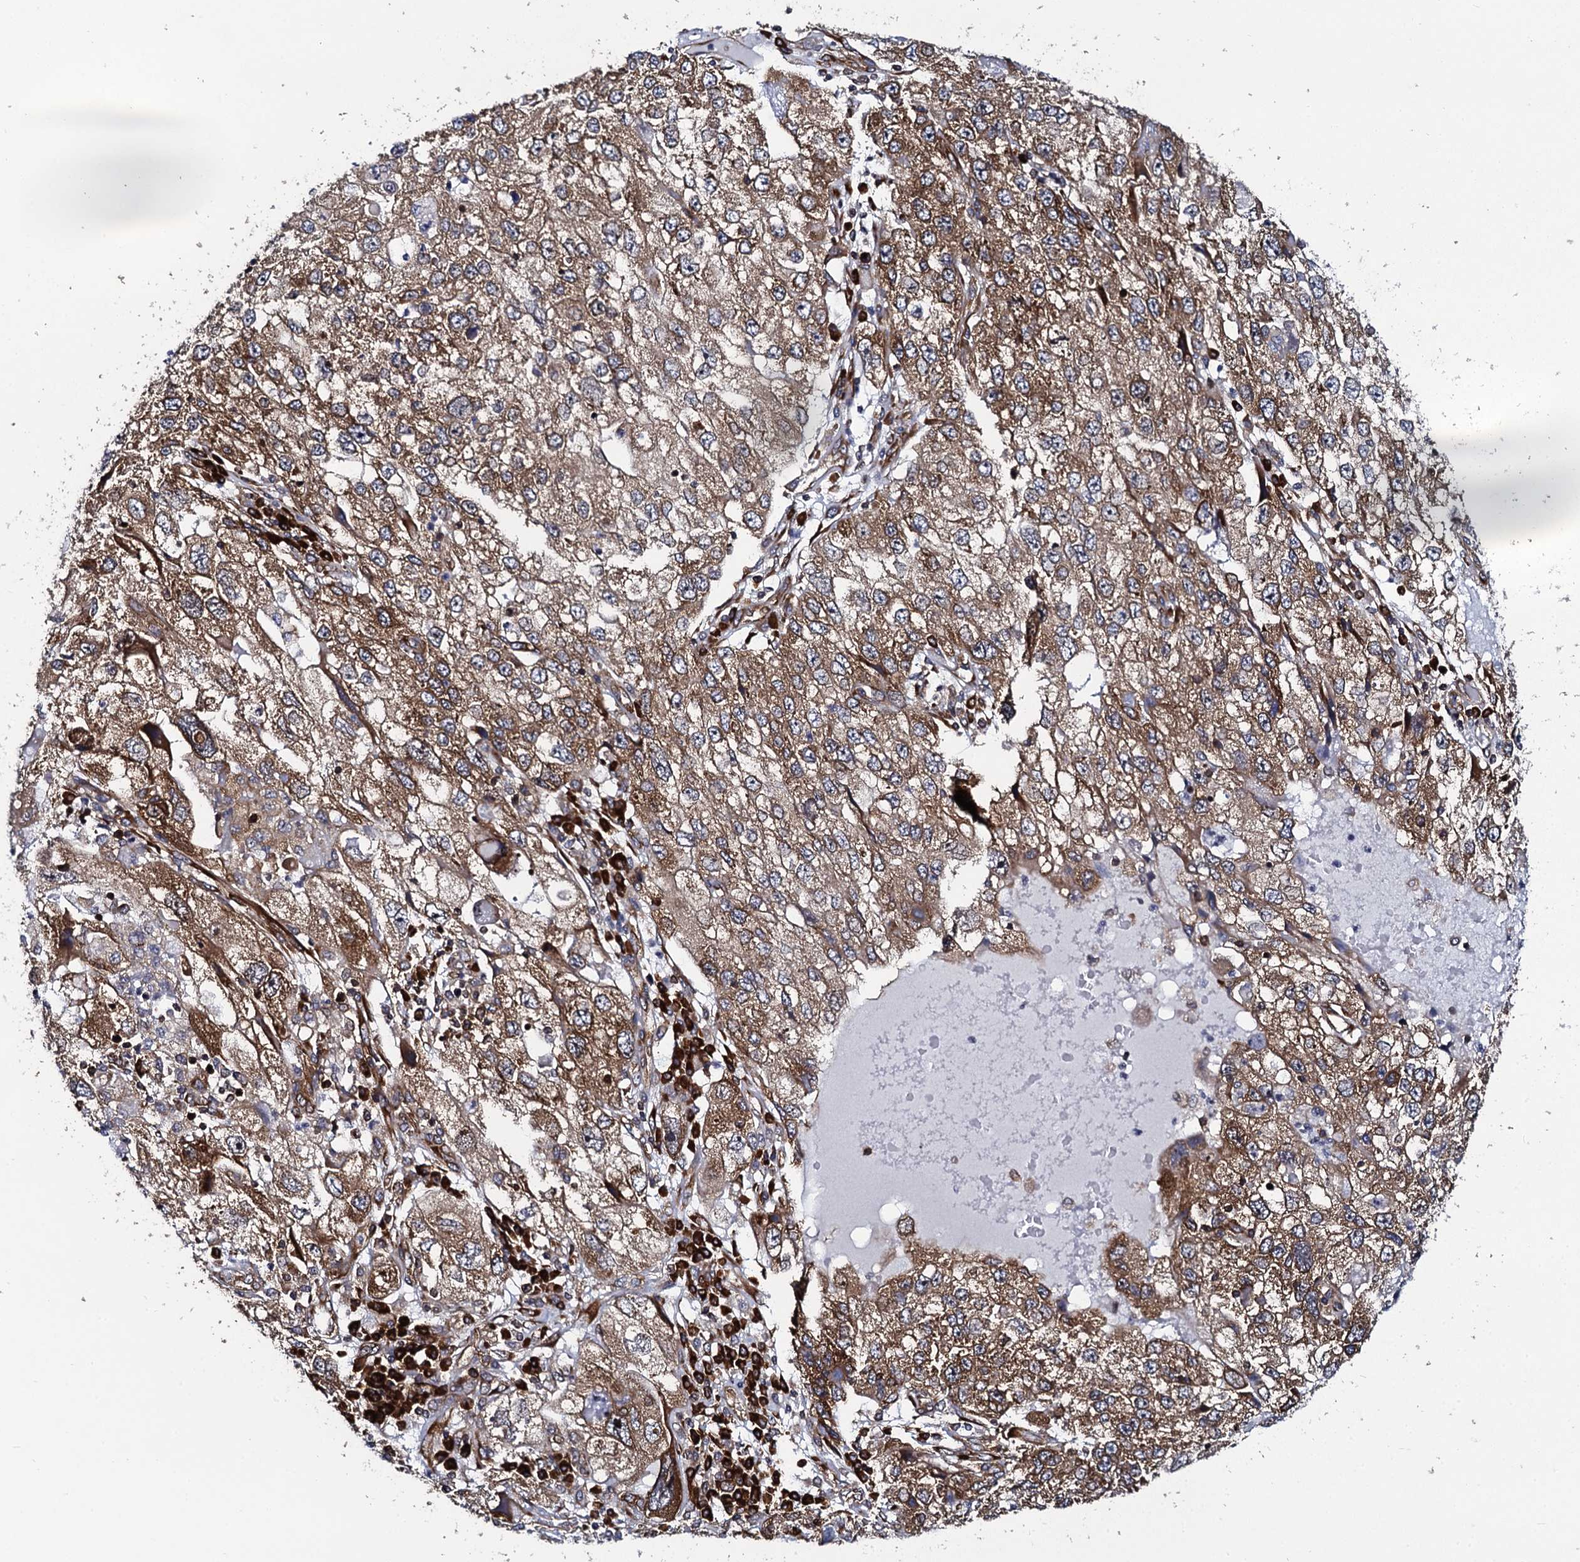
{"staining": {"intensity": "moderate", "quantity": ">75%", "location": "cytoplasmic/membranous"}, "tissue": "endometrial cancer", "cell_type": "Tumor cells", "image_type": "cancer", "snomed": [{"axis": "morphology", "description": "Adenocarcinoma, NOS"}, {"axis": "topography", "description": "Endometrium"}], "caption": "Endometrial cancer stained with DAB (3,3'-diaminobenzidine) immunohistochemistry shows medium levels of moderate cytoplasmic/membranous expression in about >75% of tumor cells. (Brightfield microscopy of DAB IHC at high magnification).", "gene": "SPTY2D1", "patient": {"sex": "female", "age": 49}}